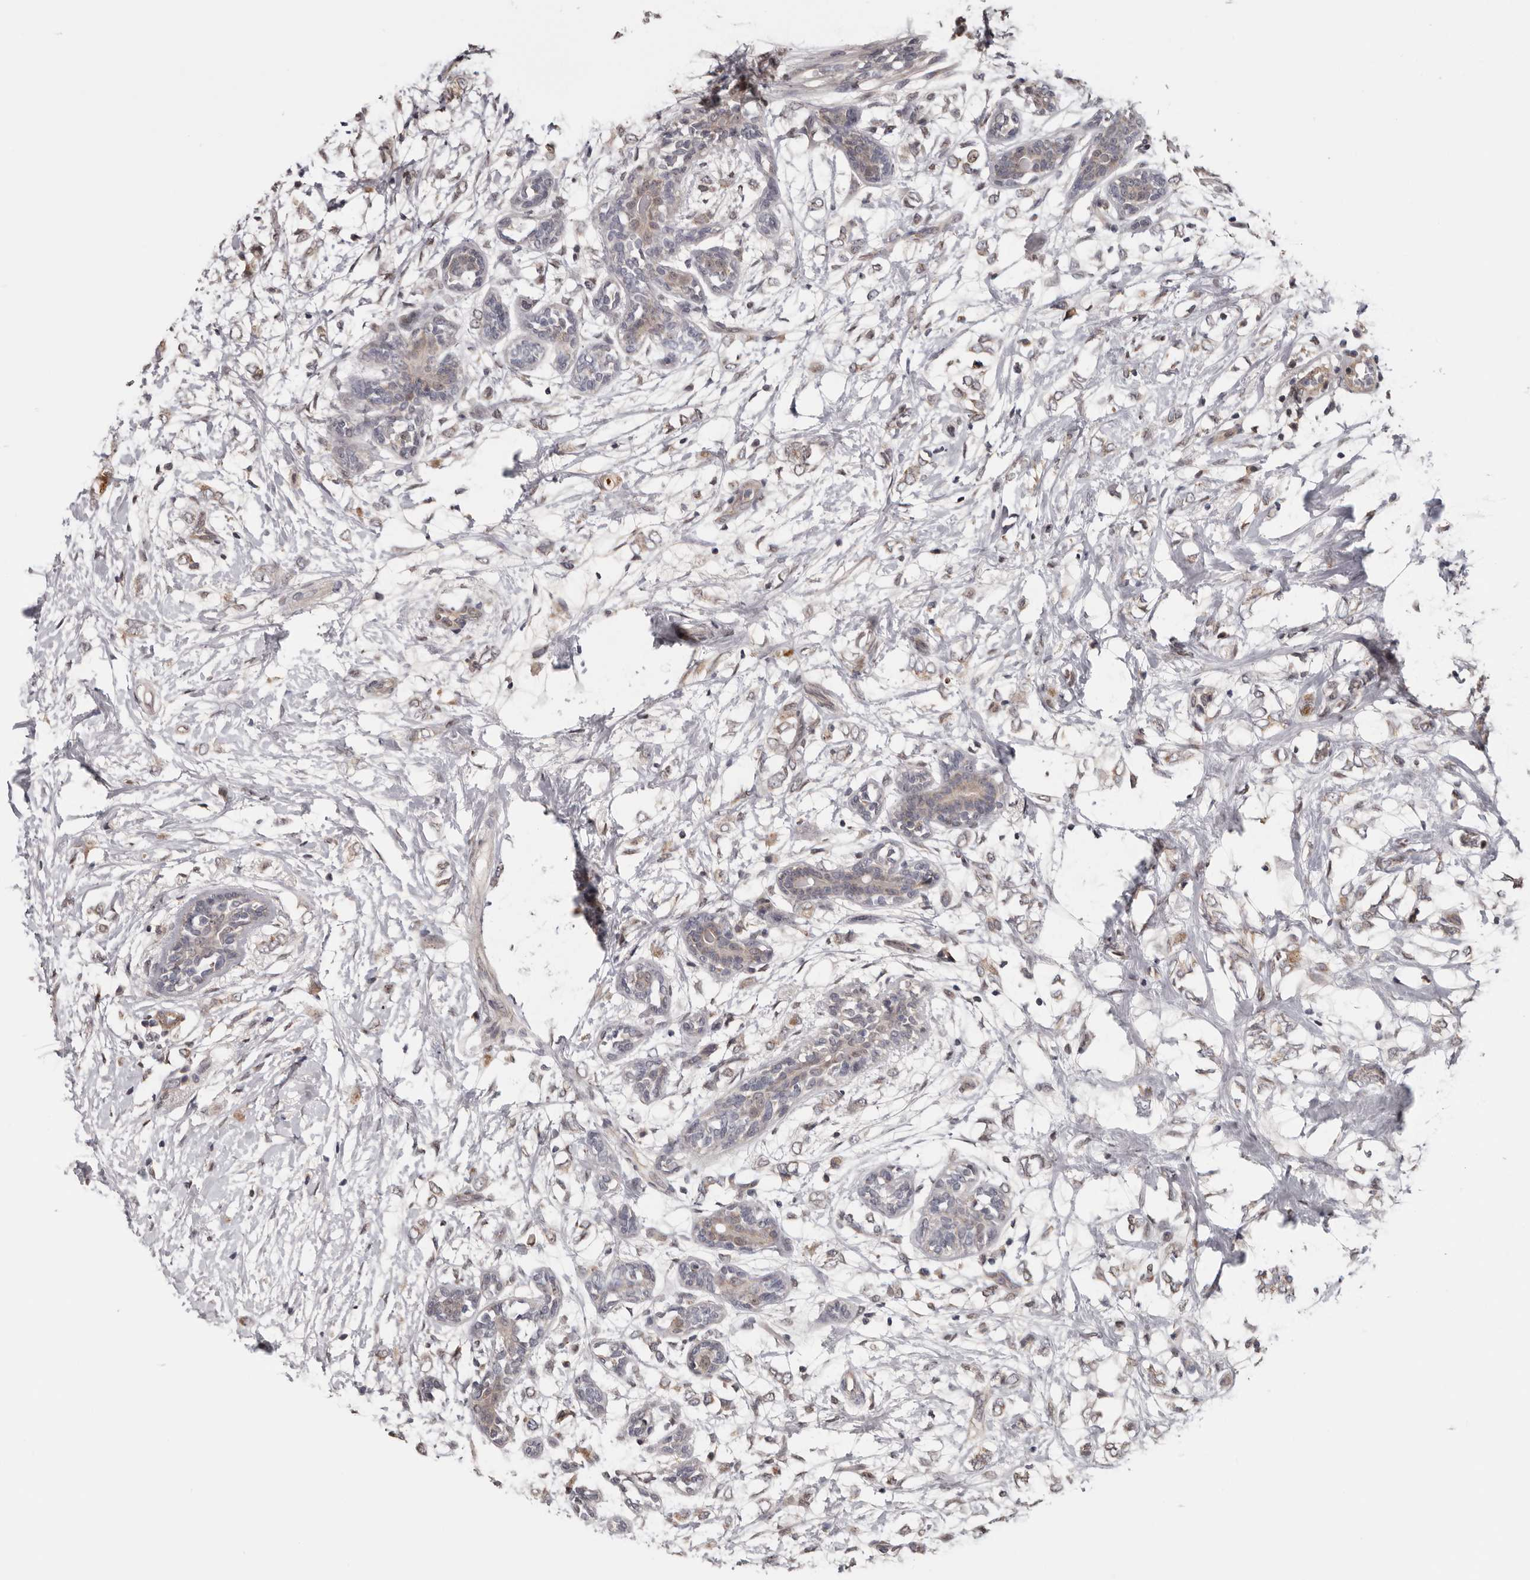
{"staining": {"intensity": "weak", "quantity": "25%-75%", "location": "cytoplasmic/membranous"}, "tissue": "breast cancer", "cell_type": "Tumor cells", "image_type": "cancer", "snomed": [{"axis": "morphology", "description": "Normal tissue, NOS"}, {"axis": "morphology", "description": "Lobular carcinoma"}, {"axis": "topography", "description": "Breast"}], "caption": "Immunohistochemistry (IHC) of lobular carcinoma (breast) reveals low levels of weak cytoplasmic/membranous expression in about 25%-75% of tumor cells. (brown staining indicates protein expression, while blue staining denotes nuclei).", "gene": "MOGAT2", "patient": {"sex": "female", "age": 47}}